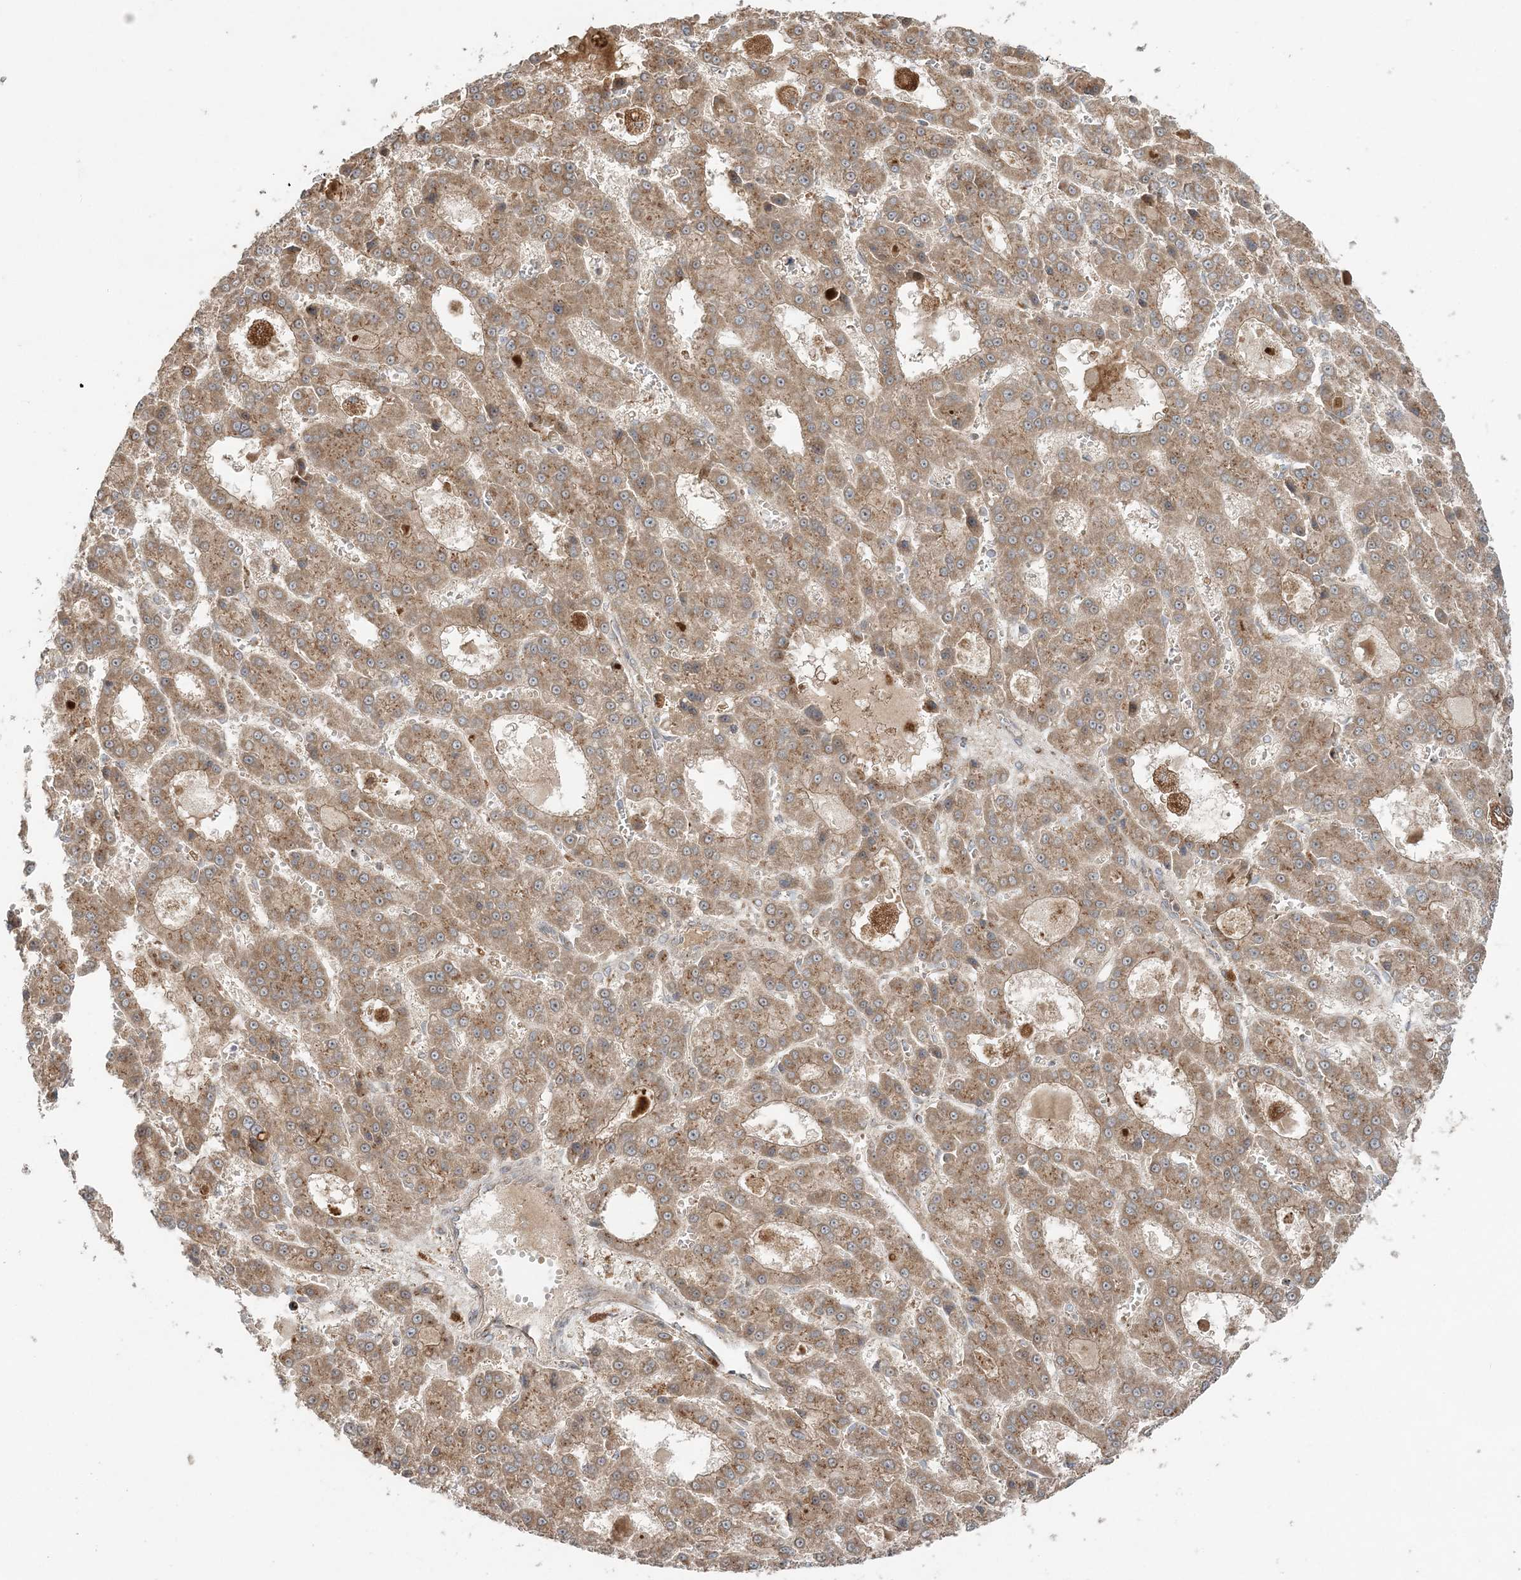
{"staining": {"intensity": "moderate", "quantity": ">75%", "location": "cytoplasmic/membranous"}, "tissue": "liver cancer", "cell_type": "Tumor cells", "image_type": "cancer", "snomed": [{"axis": "morphology", "description": "Carcinoma, Hepatocellular, NOS"}, {"axis": "topography", "description": "Liver"}], "caption": "A high-resolution photomicrograph shows IHC staining of hepatocellular carcinoma (liver), which exhibits moderate cytoplasmic/membranous positivity in about >75% of tumor cells.", "gene": "ABCC3", "patient": {"sex": "male", "age": 70}}